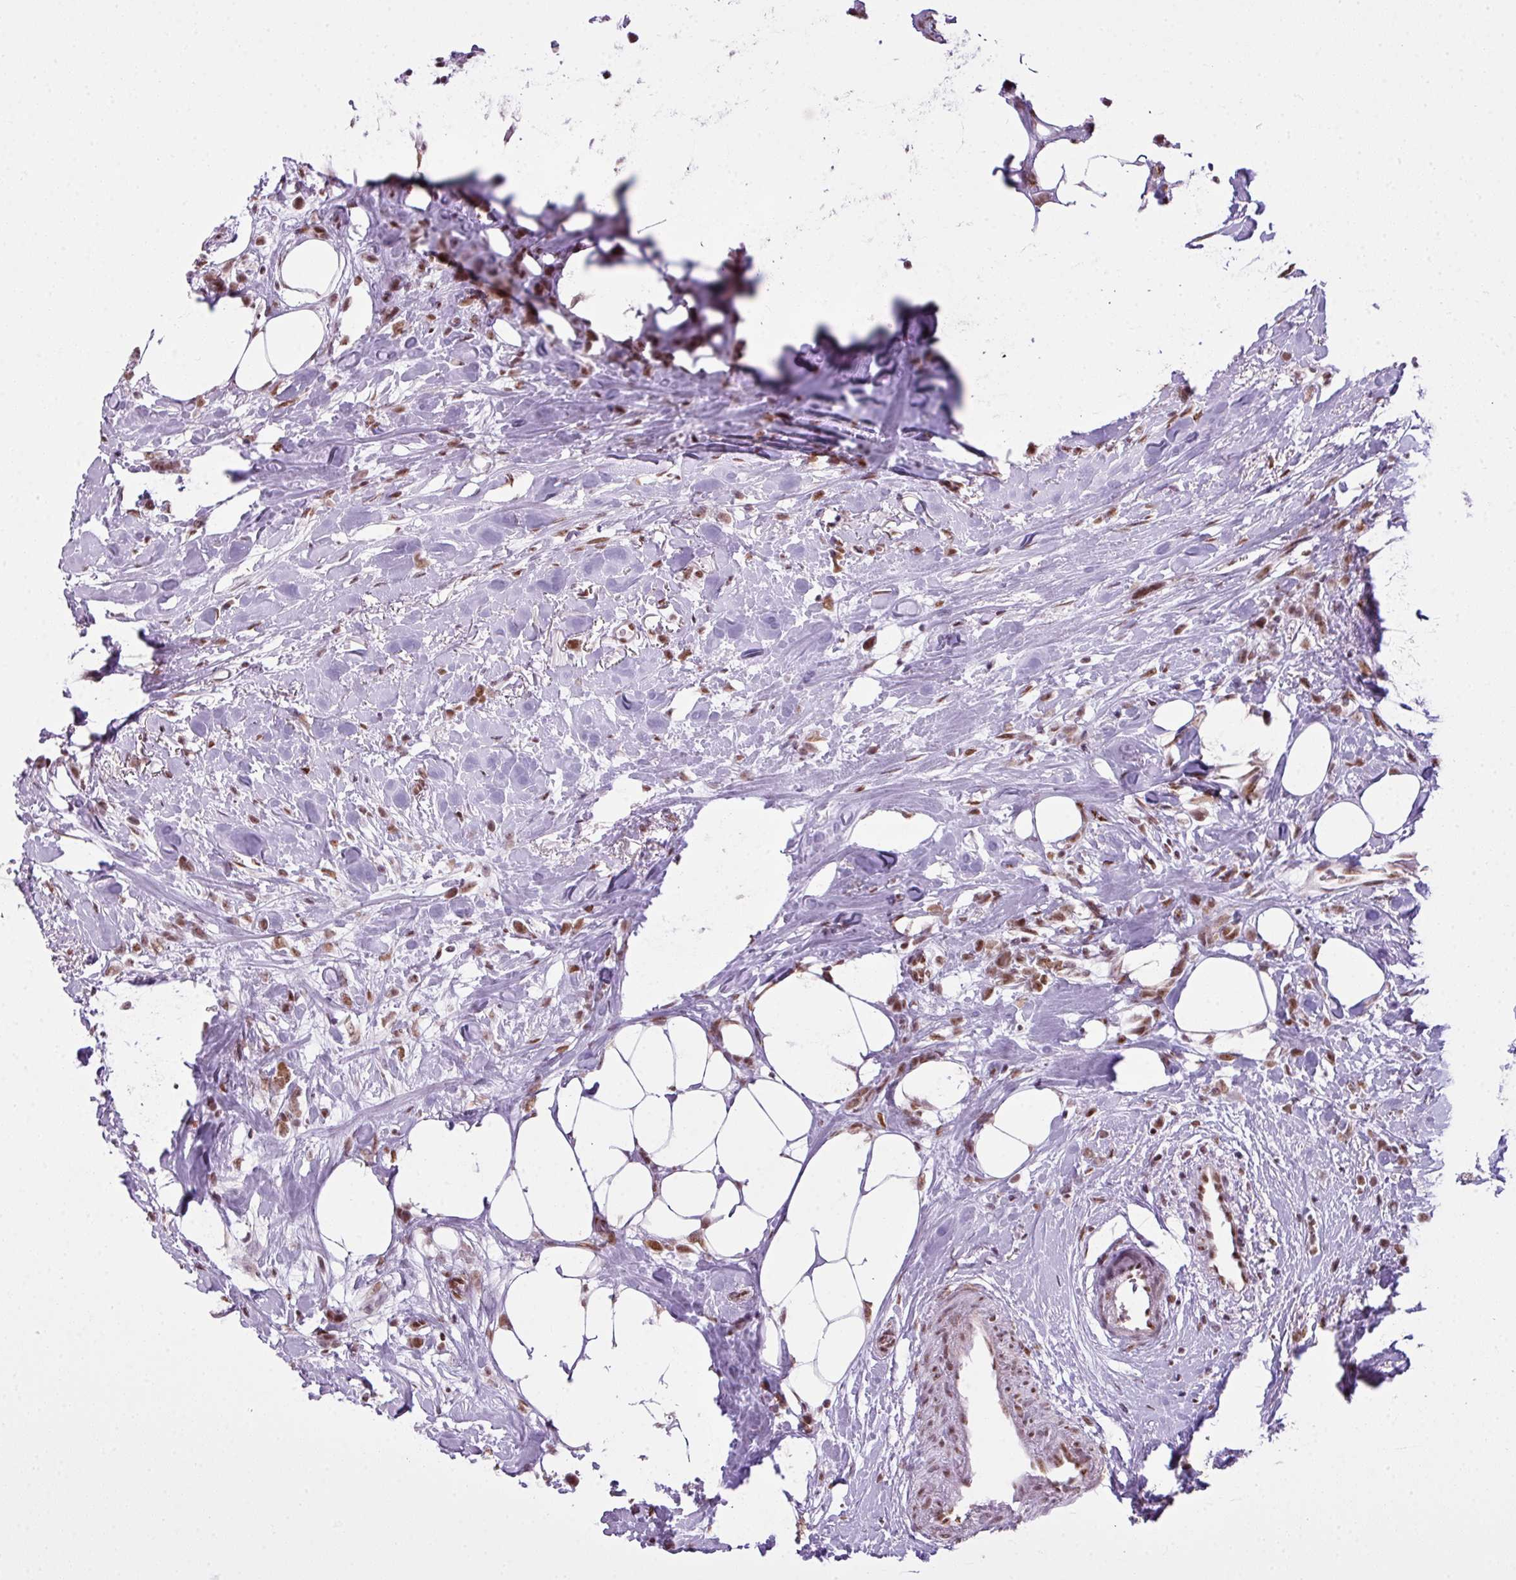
{"staining": {"intensity": "moderate", "quantity": ">75%", "location": "nuclear"}, "tissue": "breast cancer", "cell_type": "Tumor cells", "image_type": "cancer", "snomed": [{"axis": "morphology", "description": "Duct carcinoma"}, {"axis": "topography", "description": "Breast"}], "caption": "Moderate nuclear staining for a protein is present in about >75% of tumor cells of breast intraductal carcinoma using immunohistochemistry (IHC).", "gene": "ARL6IP4", "patient": {"sex": "female", "age": 80}}